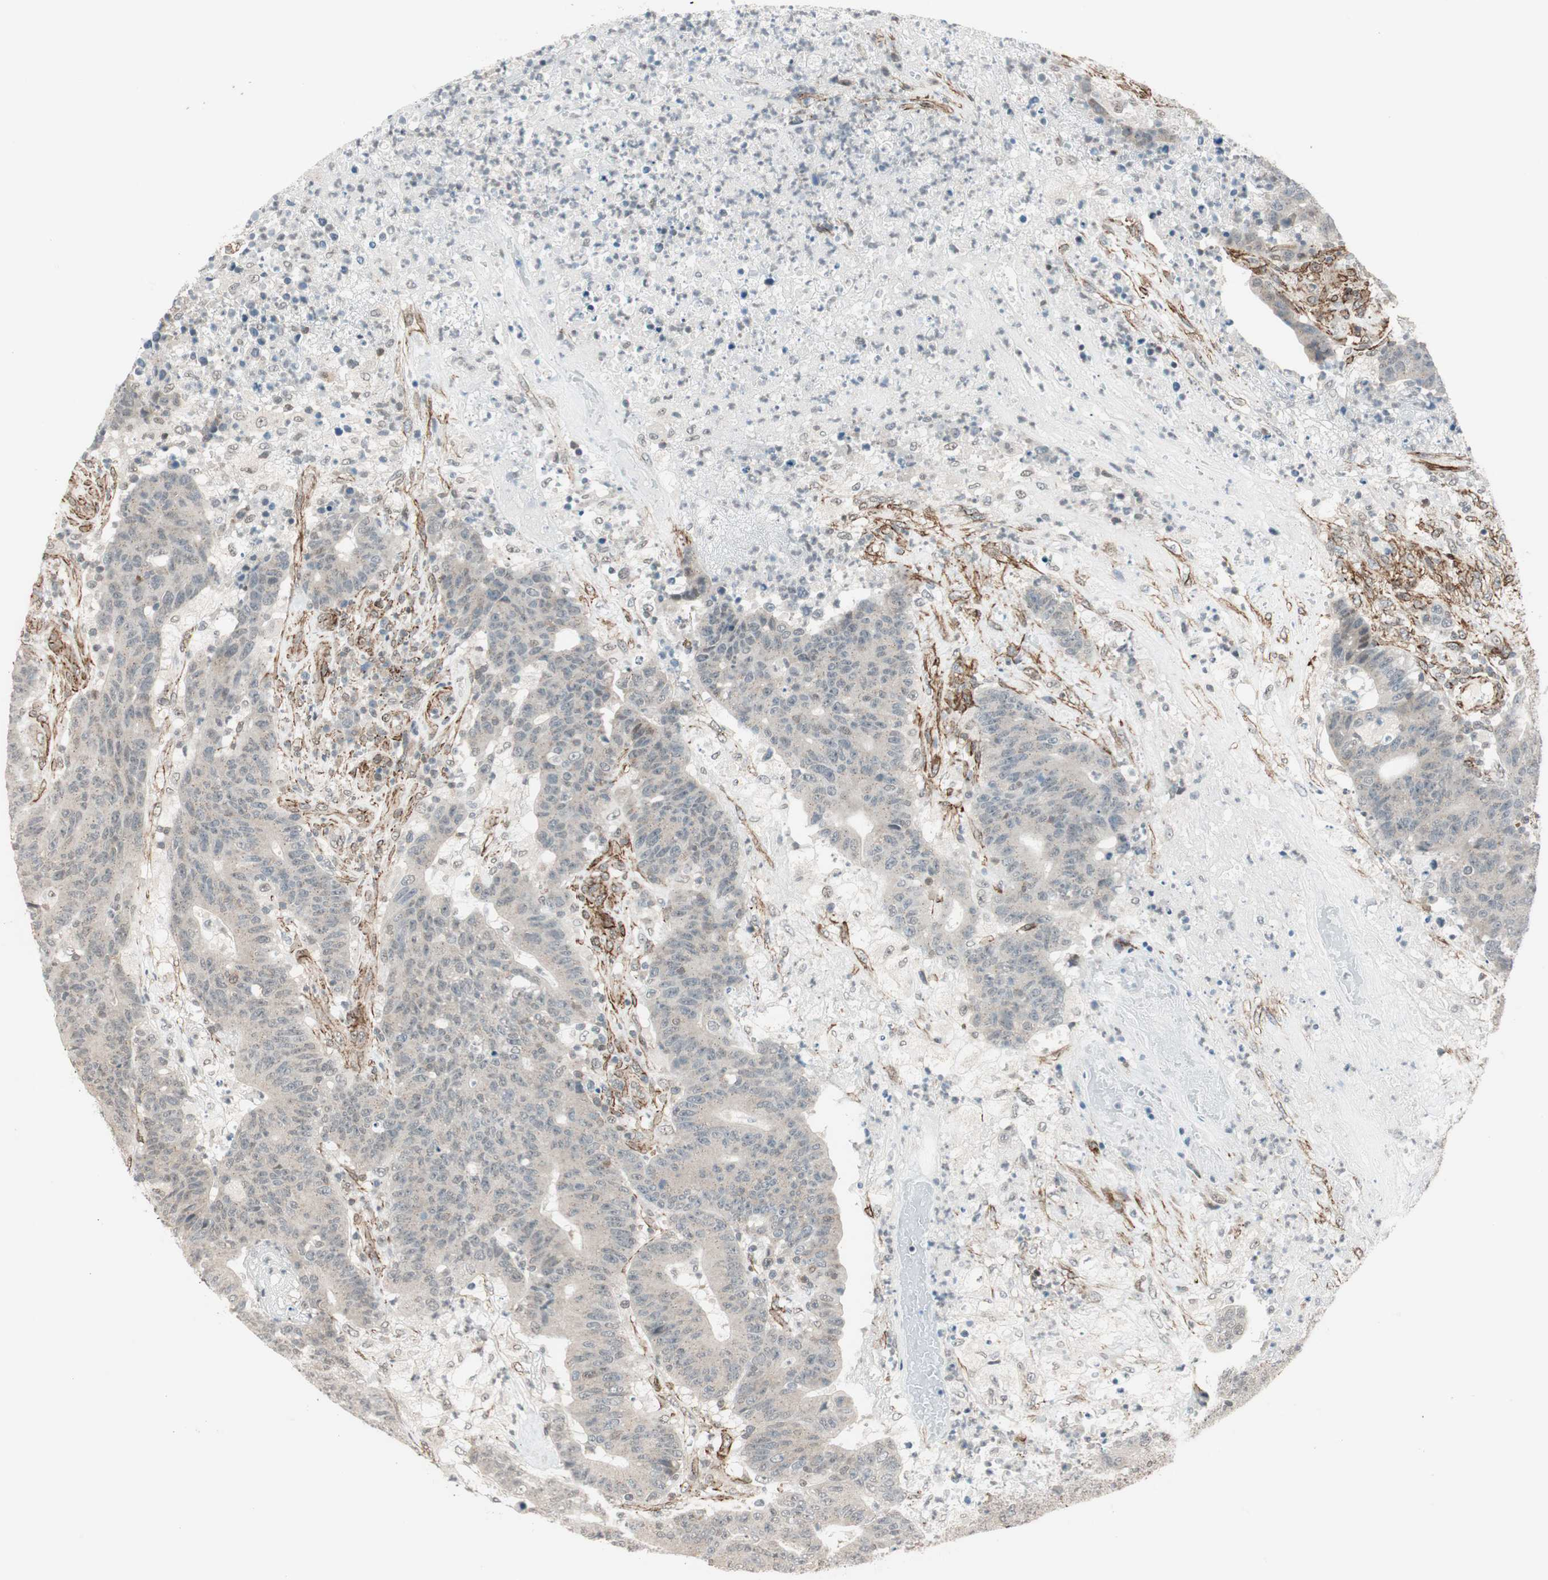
{"staining": {"intensity": "negative", "quantity": "none", "location": "none"}, "tissue": "colorectal cancer", "cell_type": "Tumor cells", "image_type": "cancer", "snomed": [{"axis": "morphology", "description": "Normal tissue, NOS"}, {"axis": "morphology", "description": "Adenocarcinoma, NOS"}, {"axis": "topography", "description": "Colon"}], "caption": "A high-resolution image shows immunohistochemistry (IHC) staining of colorectal cancer, which exhibits no significant staining in tumor cells. Nuclei are stained in blue.", "gene": "CDK19", "patient": {"sex": "female", "age": 75}}